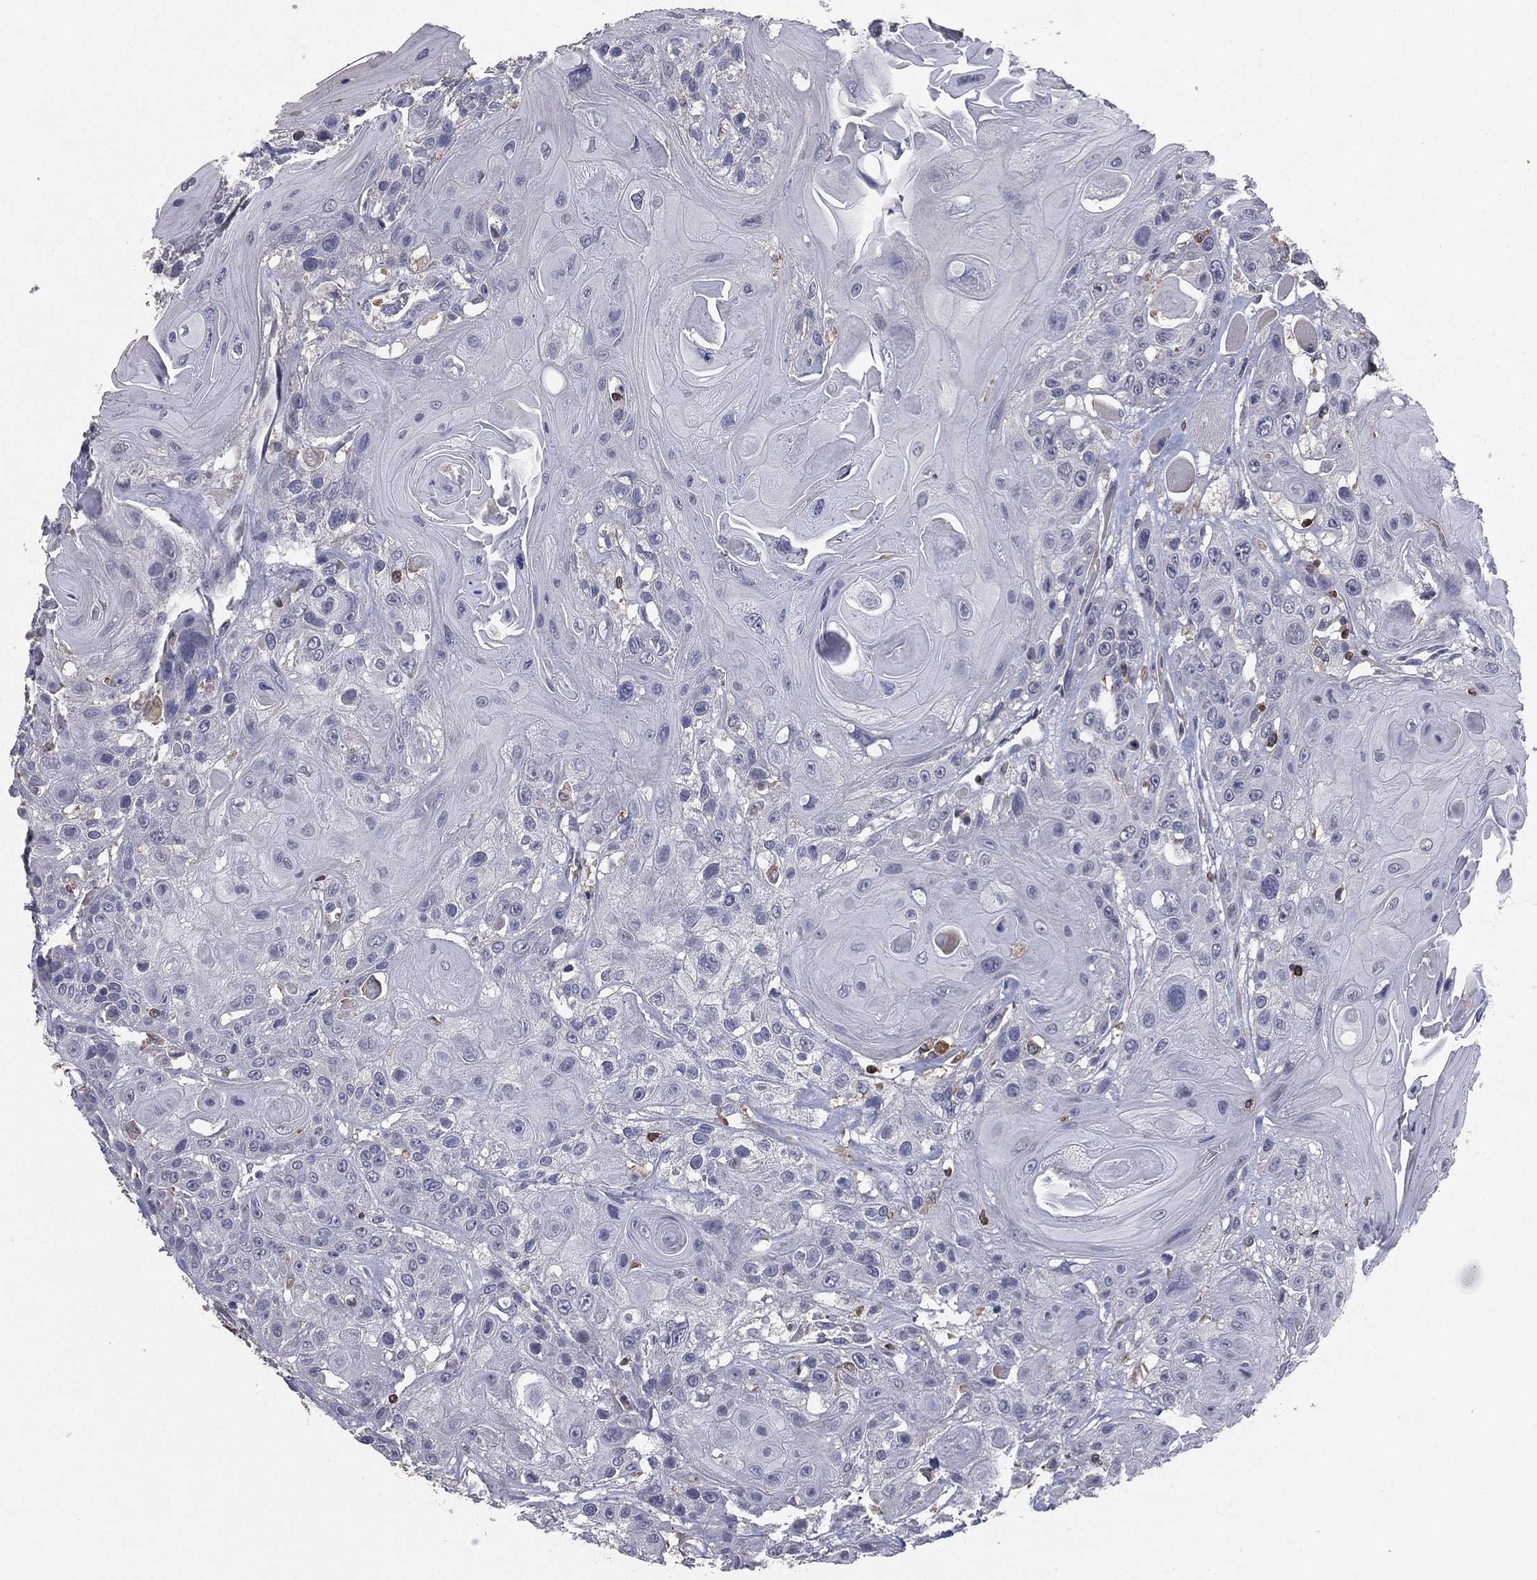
{"staining": {"intensity": "negative", "quantity": "none", "location": "none"}, "tissue": "head and neck cancer", "cell_type": "Tumor cells", "image_type": "cancer", "snomed": [{"axis": "morphology", "description": "Squamous cell carcinoma, NOS"}, {"axis": "topography", "description": "Head-Neck"}], "caption": "Head and neck cancer was stained to show a protein in brown. There is no significant positivity in tumor cells.", "gene": "PSTPIP1", "patient": {"sex": "female", "age": 59}}